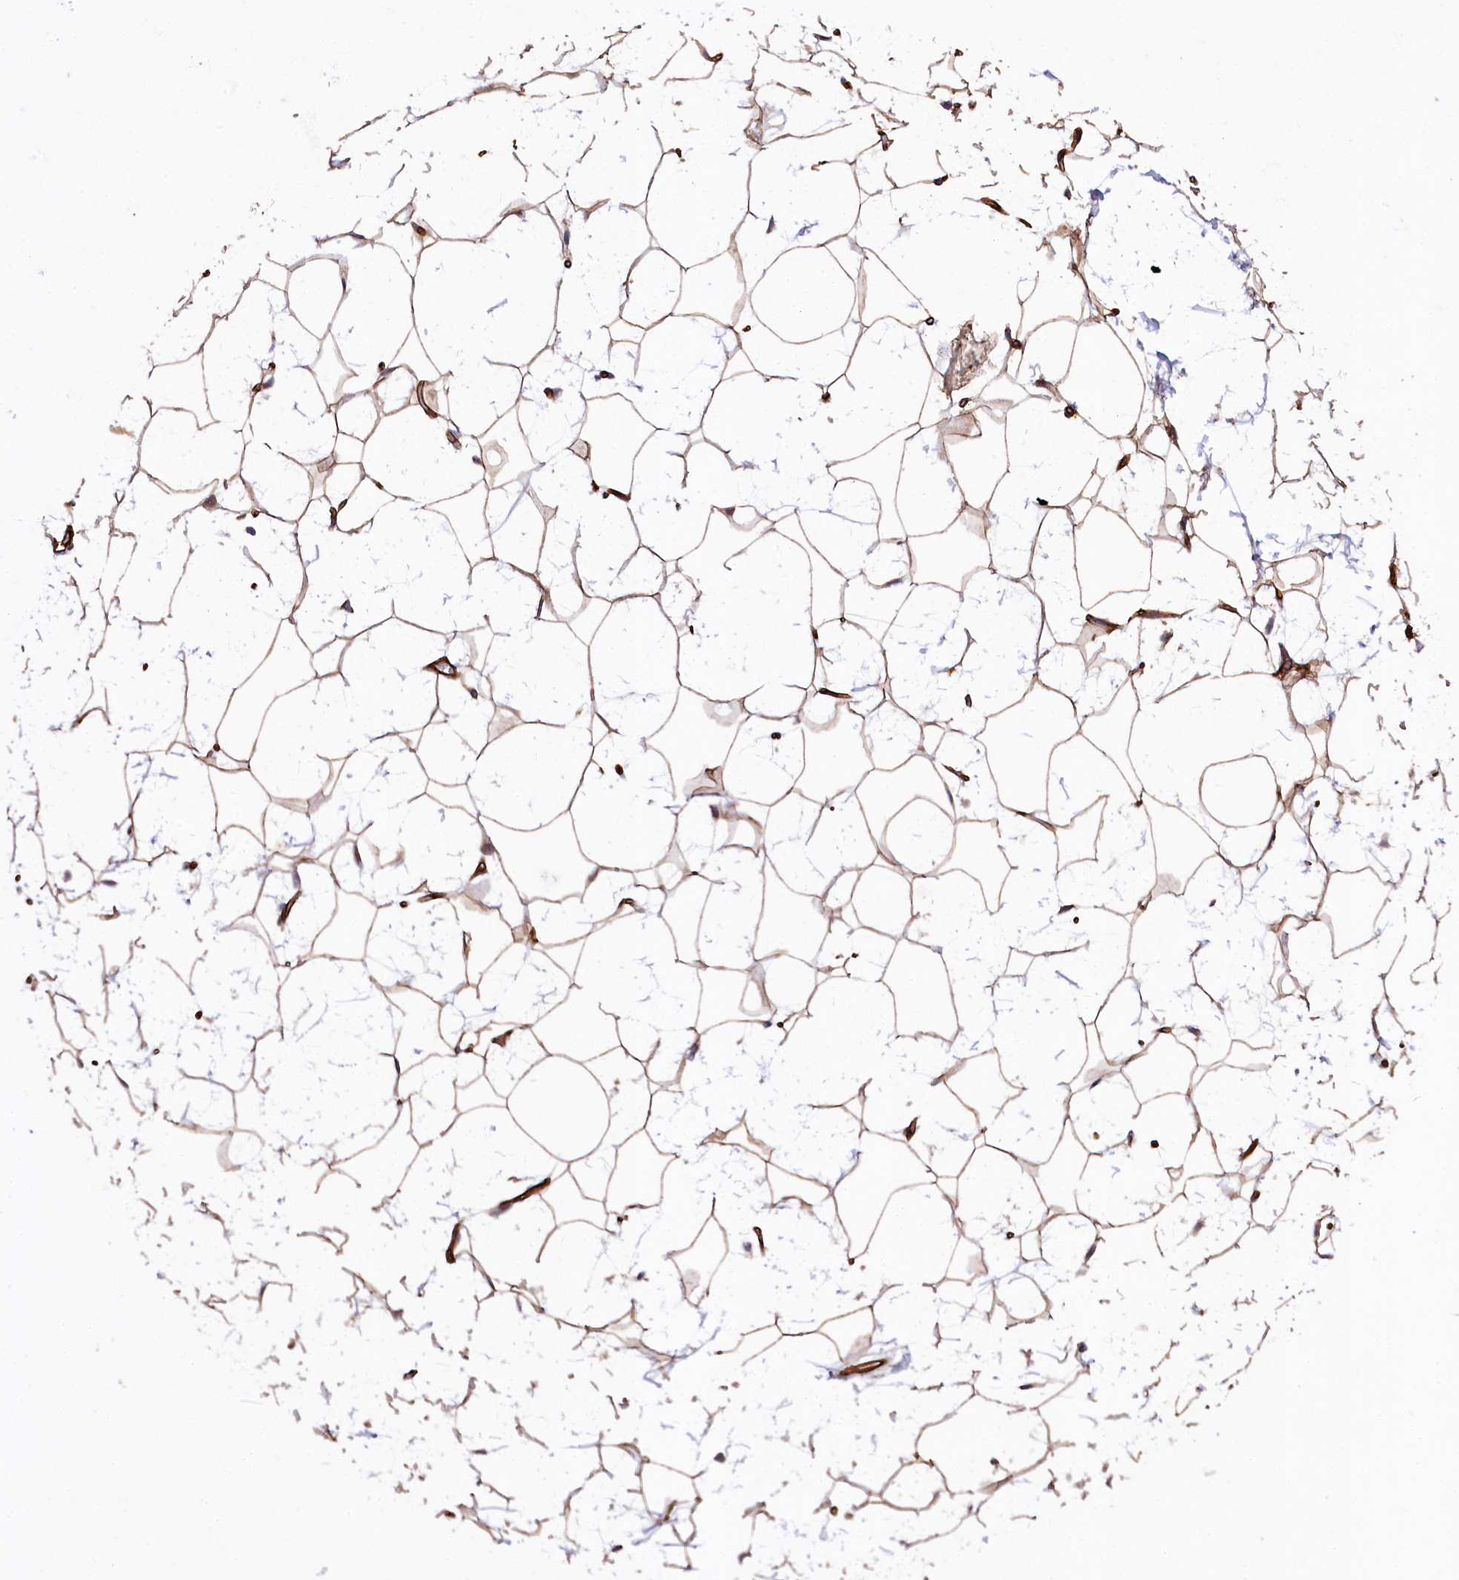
{"staining": {"intensity": "moderate", "quantity": ">75%", "location": "cytoplasmic/membranous"}, "tissue": "adipose tissue", "cell_type": "Adipocytes", "image_type": "normal", "snomed": [{"axis": "morphology", "description": "Normal tissue, NOS"}, {"axis": "topography", "description": "Breast"}], "caption": "Brown immunohistochemical staining in unremarkable human adipose tissue shows moderate cytoplasmic/membranous positivity in approximately >75% of adipocytes.", "gene": "SPATS2", "patient": {"sex": "female", "age": 26}}